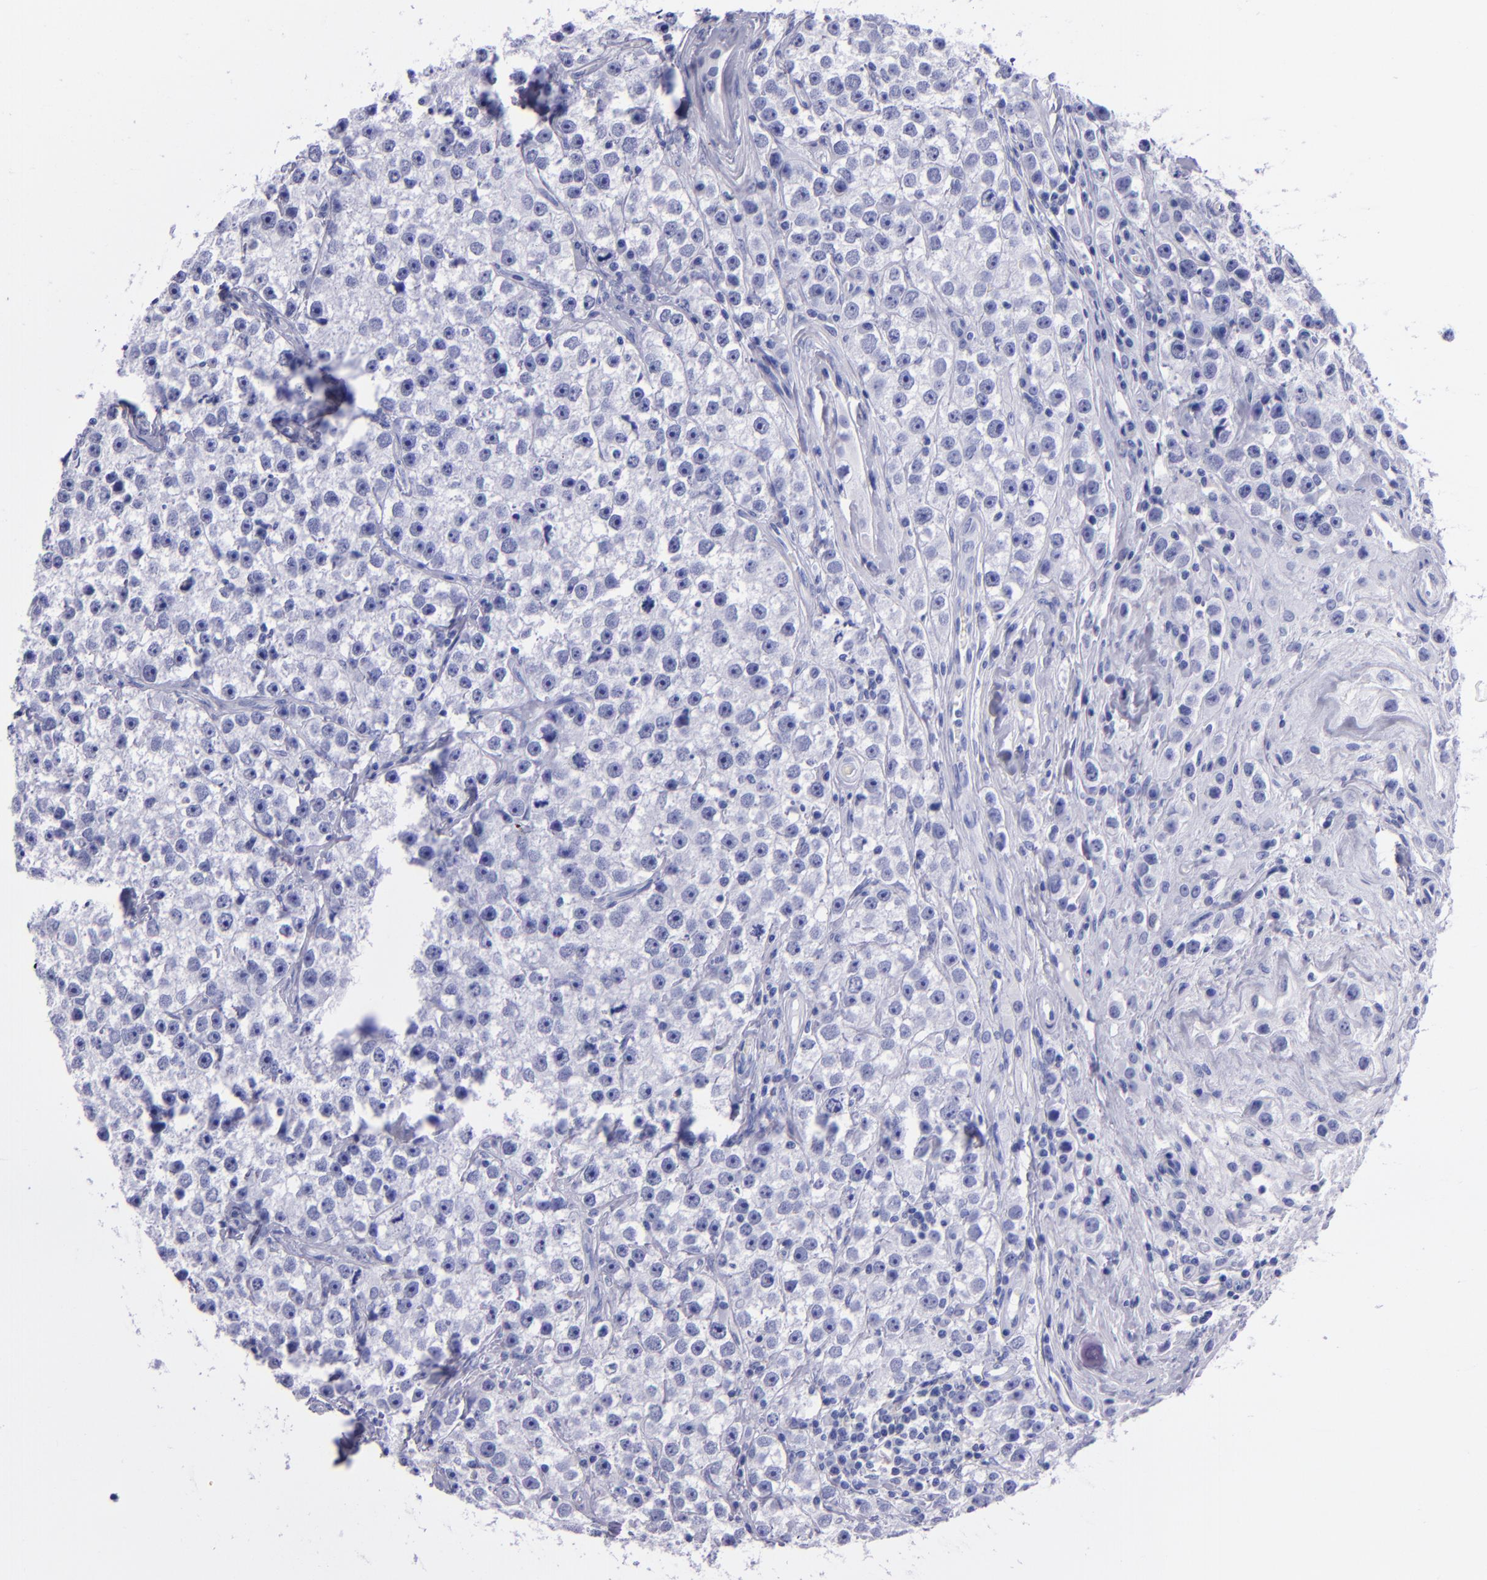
{"staining": {"intensity": "negative", "quantity": "none", "location": "none"}, "tissue": "testis cancer", "cell_type": "Tumor cells", "image_type": "cancer", "snomed": [{"axis": "morphology", "description": "Seminoma, NOS"}, {"axis": "topography", "description": "Testis"}], "caption": "Immunohistochemistry image of neoplastic tissue: human testis cancer (seminoma) stained with DAB exhibits no significant protein staining in tumor cells.", "gene": "CR1", "patient": {"sex": "male", "age": 32}}